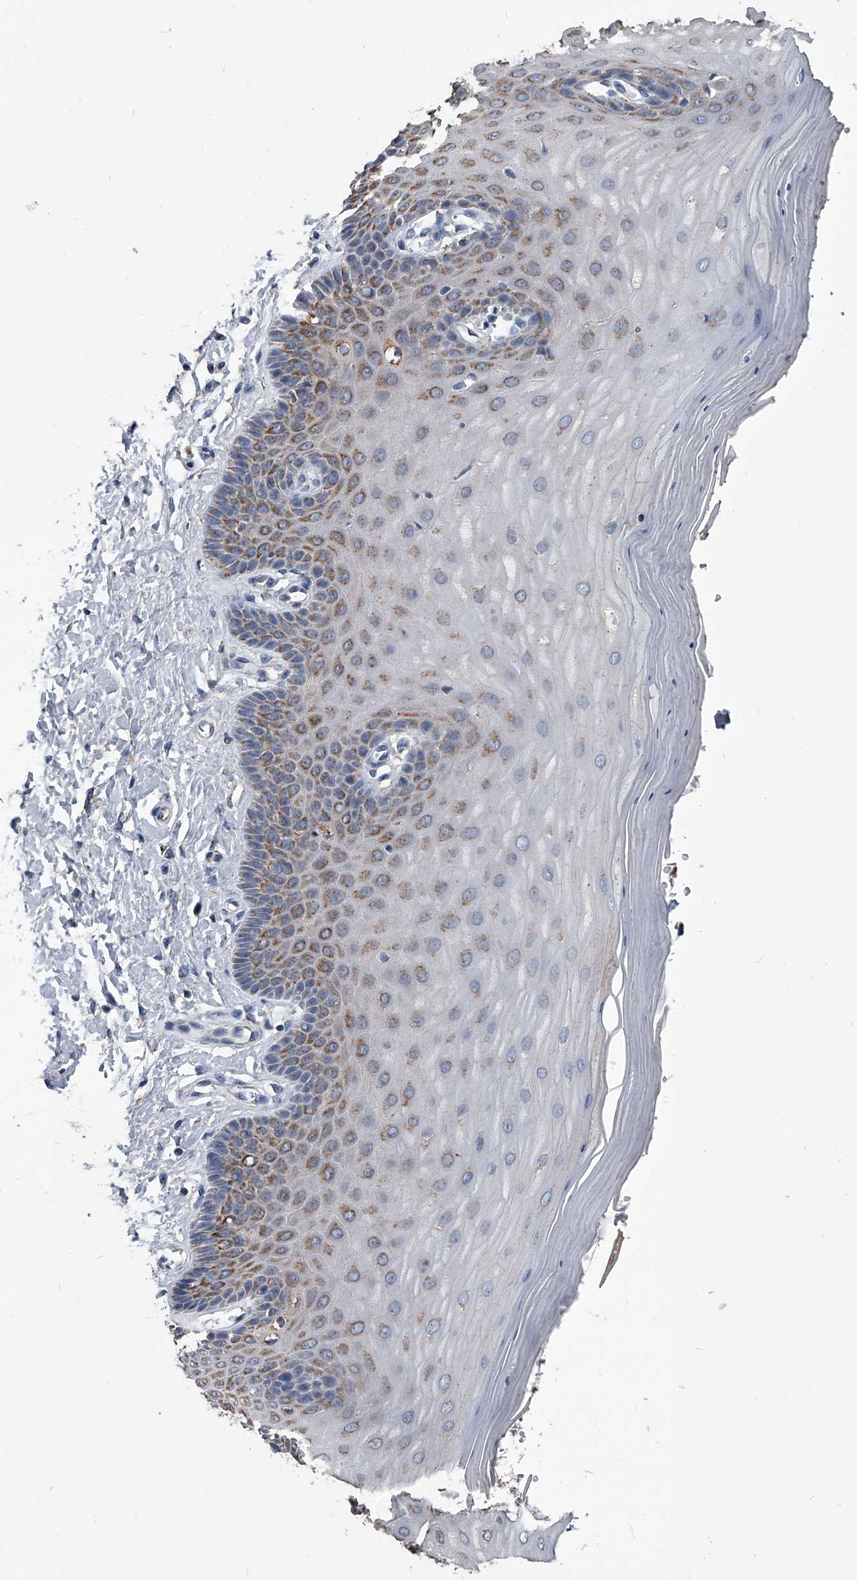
{"staining": {"intensity": "moderate", "quantity": "<25%", "location": "cytoplasmic/membranous"}, "tissue": "cervix", "cell_type": "Glandular cells", "image_type": "normal", "snomed": [{"axis": "morphology", "description": "Normal tissue, NOS"}, {"axis": "topography", "description": "Cervix"}], "caption": "Glandular cells exhibit low levels of moderate cytoplasmic/membranous staining in approximately <25% of cells in benign human cervix.", "gene": "OAT", "patient": {"sex": "female", "age": 55}}